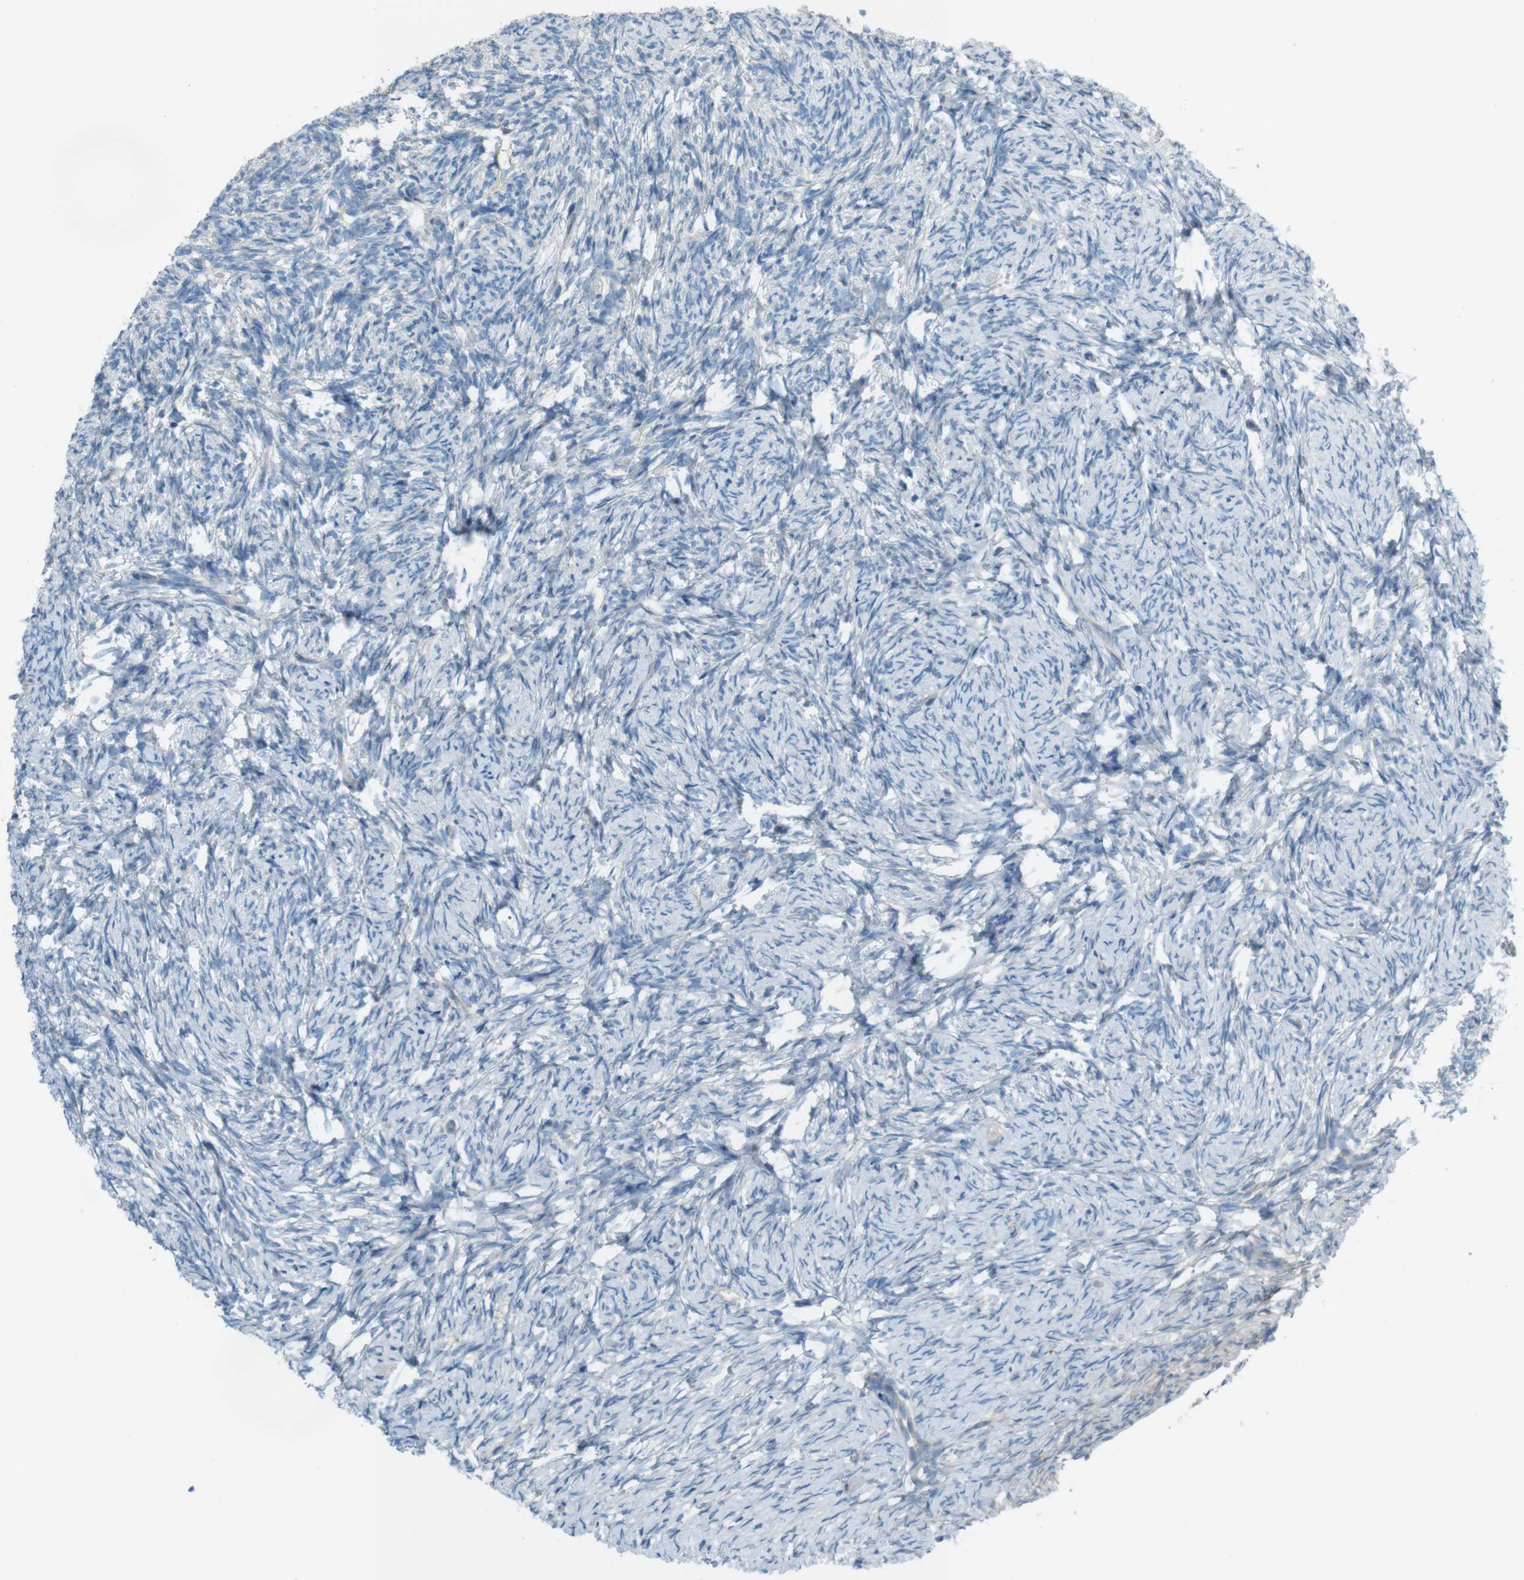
{"staining": {"intensity": "moderate", "quantity": "25%-75%", "location": "cytoplasmic/membranous"}, "tissue": "ovary", "cell_type": "Follicle cells", "image_type": "normal", "snomed": [{"axis": "morphology", "description": "Normal tissue, NOS"}, {"axis": "topography", "description": "Ovary"}], "caption": "This image exhibits immunohistochemistry staining of benign human ovary, with medium moderate cytoplasmic/membranous positivity in approximately 25%-75% of follicle cells.", "gene": "TMEM41B", "patient": {"sex": "female", "age": 60}}